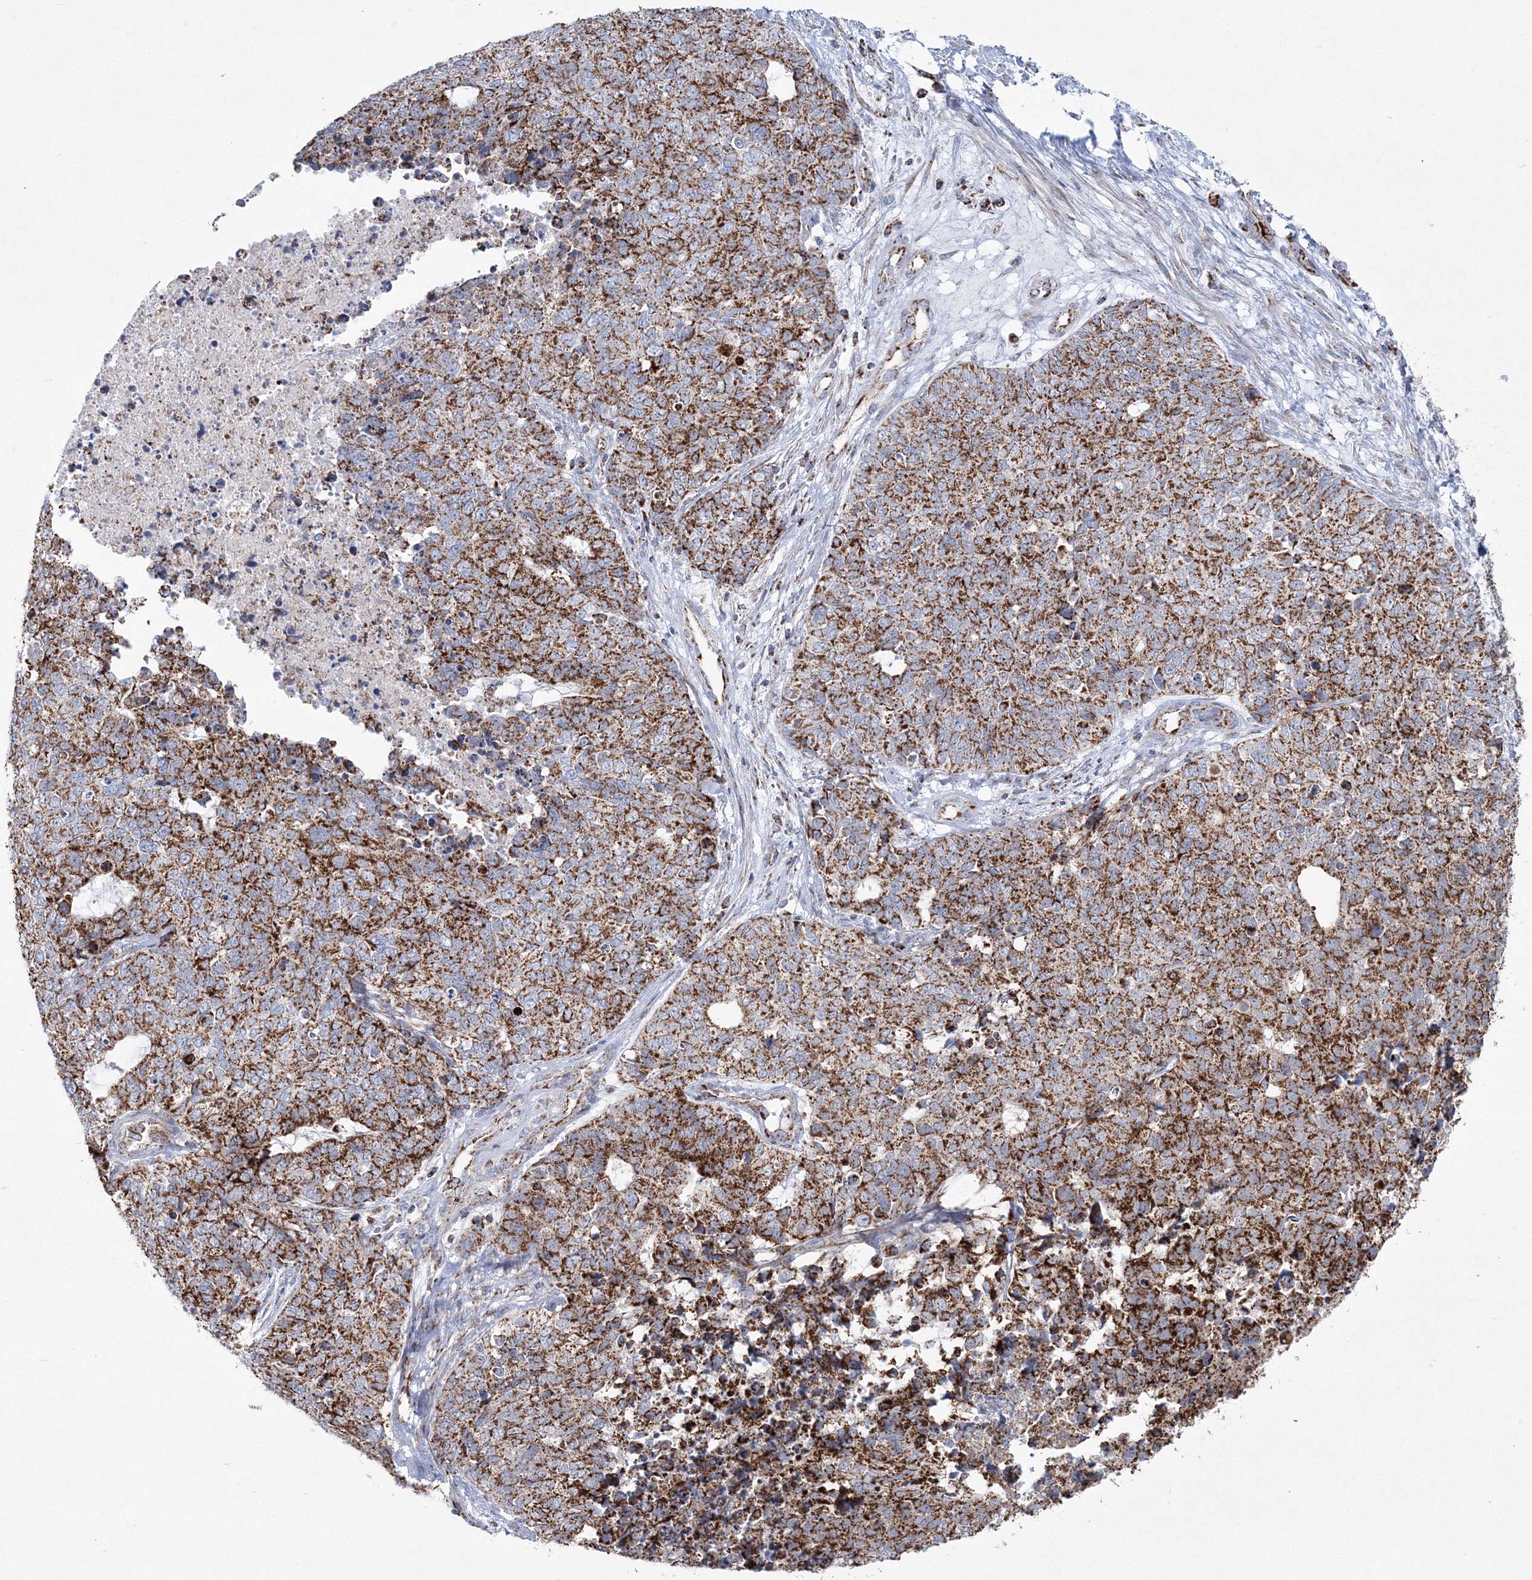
{"staining": {"intensity": "strong", "quantity": ">75%", "location": "cytoplasmic/membranous"}, "tissue": "cervical cancer", "cell_type": "Tumor cells", "image_type": "cancer", "snomed": [{"axis": "morphology", "description": "Squamous cell carcinoma, NOS"}, {"axis": "topography", "description": "Cervix"}], "caption": "Strong cytoplasmic/membranous positivity is present in about >75% of tumor cells in cervical squamous cell carcinoma. (brown staining indicates protein expression, while blue staining denotes nuclei).", "gene": "HIBCH", "patient": {"sex": "female", "age": 63}}